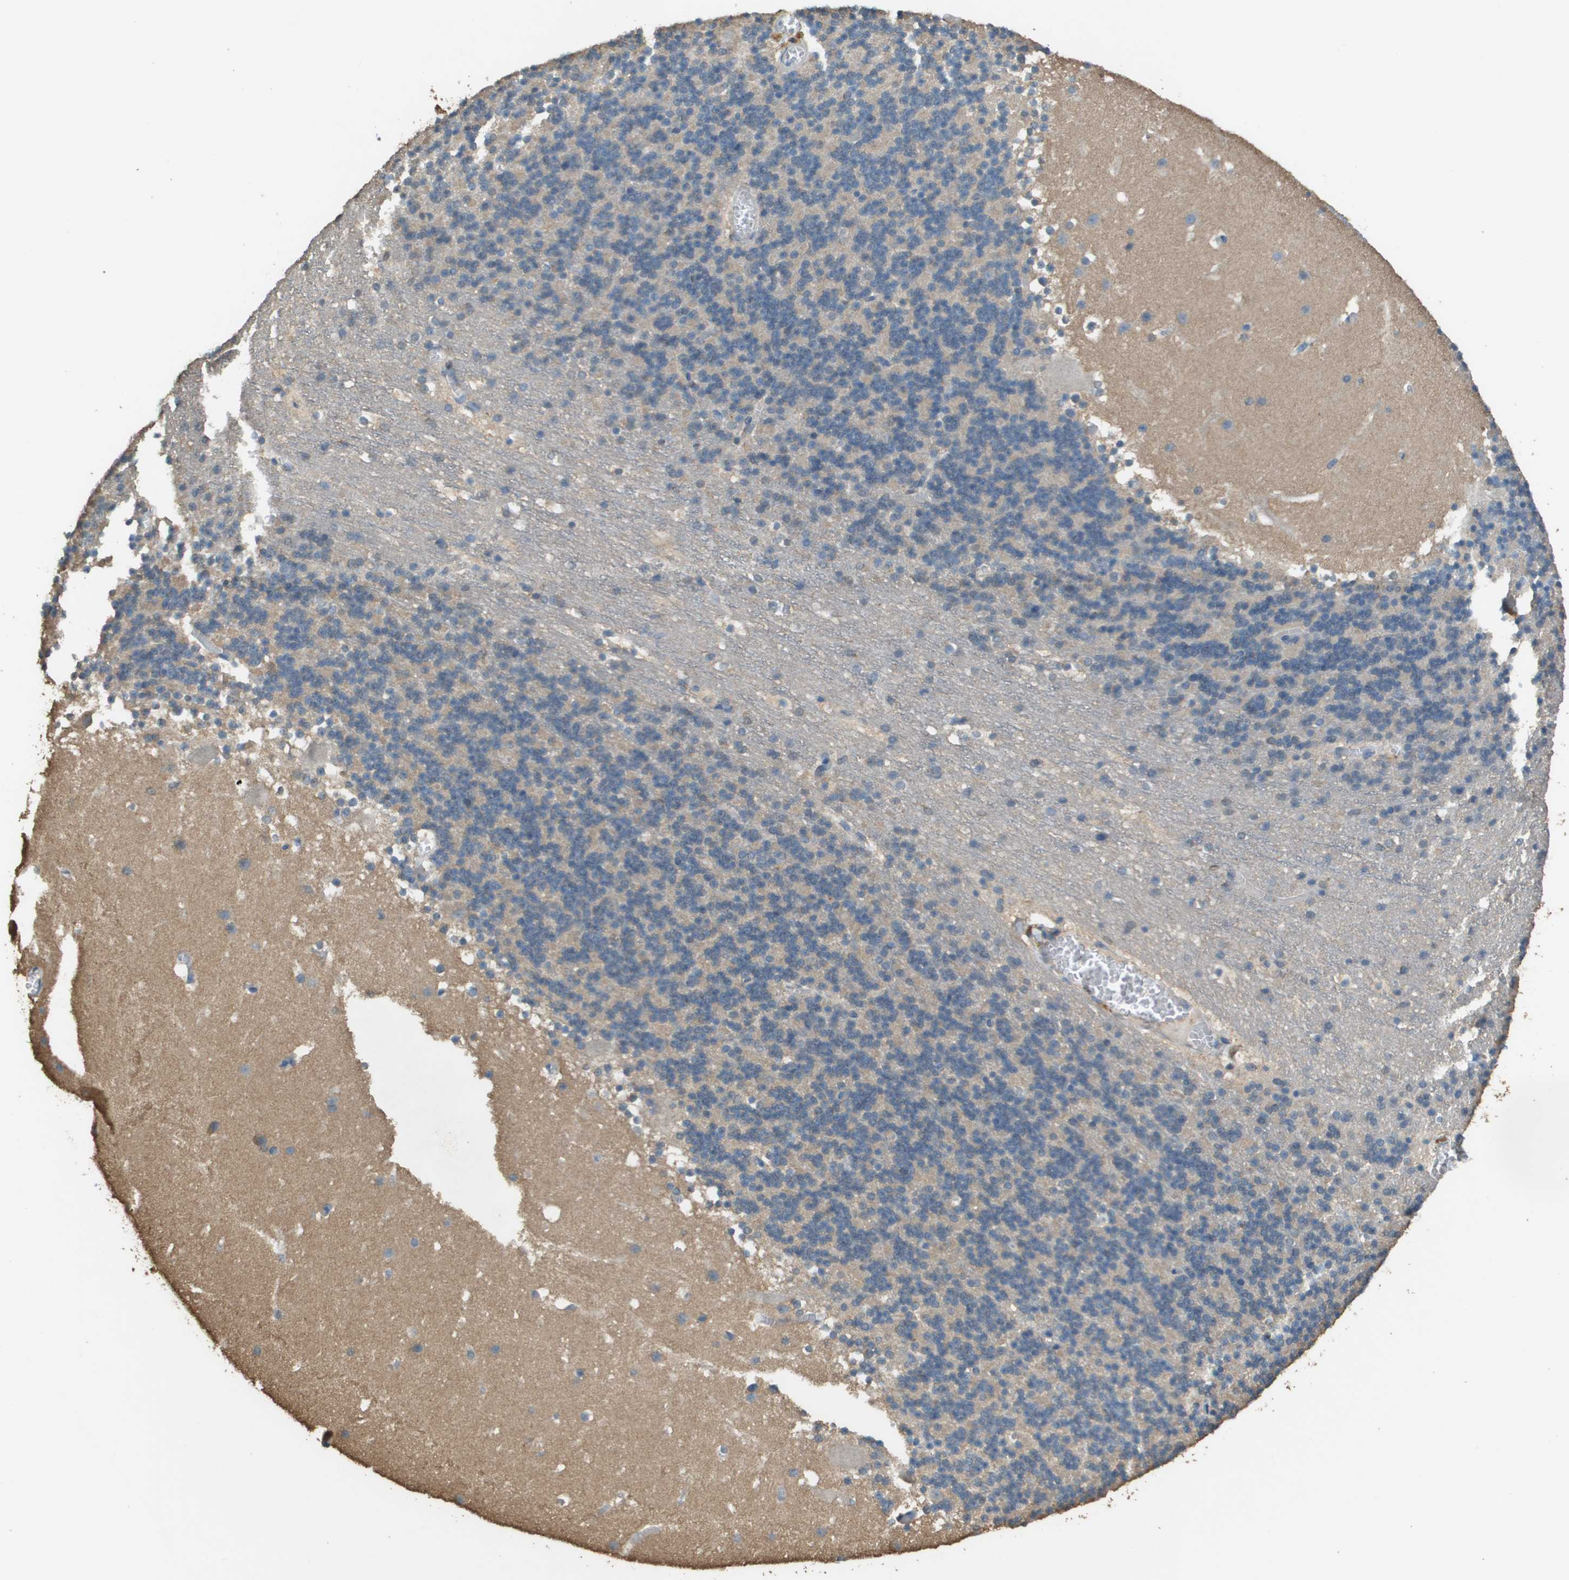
{"staining": {"intensity": "negative", "quantity": "none", "location": "none"}, "tissue": "cerebellum", "cell_type": "Cells in granular layer", "image_type": "normal", "snomed": [{"axis": "morphology", "description": "Normal tissue, NOS"}, {"axis": "topography", "description": "Cerebellum"}], "caption": "High power microscopy image of an immunohistochemistry (IHC) photomicrograph of normal cerebellum, revealing no significant expression in cells in granular layer.", "gene": "MS4A7", "patient": {"sex": "male", "age": 45}}